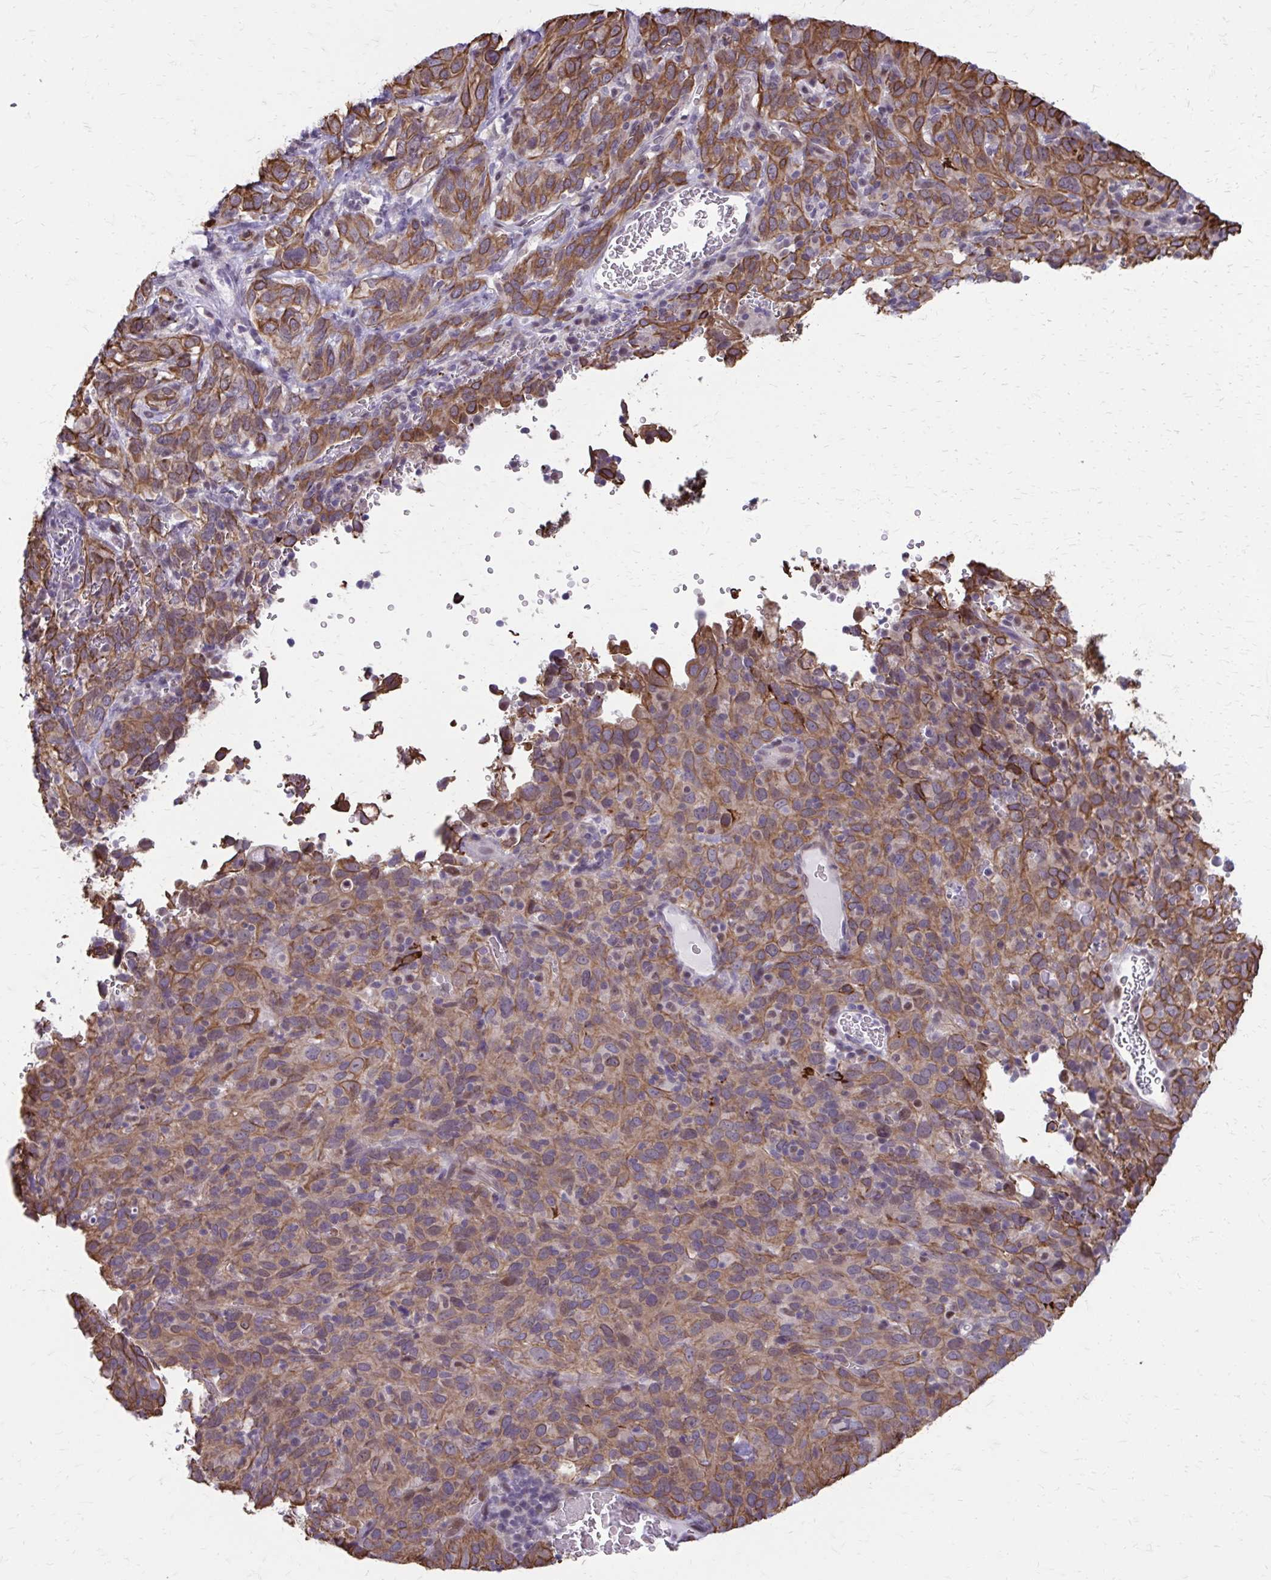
{"staining": {"intensity": "moderate", "quantity": ">75%", "location": "cytoplasmic/membranous"}, "tissue": "cervical cancer", "cell_type": "Tumor cells", "image_type": "cancer", "snomed": [{"axis": "morphology", "description": "Normal tissue, NOS"}, {"axis": "morphology", "description": "Squamous cell carcinoma, NOS"}, {"axis": "topography", "description": "Cervix"}], "caption": "Protein expression analysis of cervical cancer (squamous cell carcinoma) shows moderate cytoplasmic/membranous expression in approximately >75% of tumor cells.", "gene": "ANKRD30B", "patient": {"sex": "female", "age": 51}}